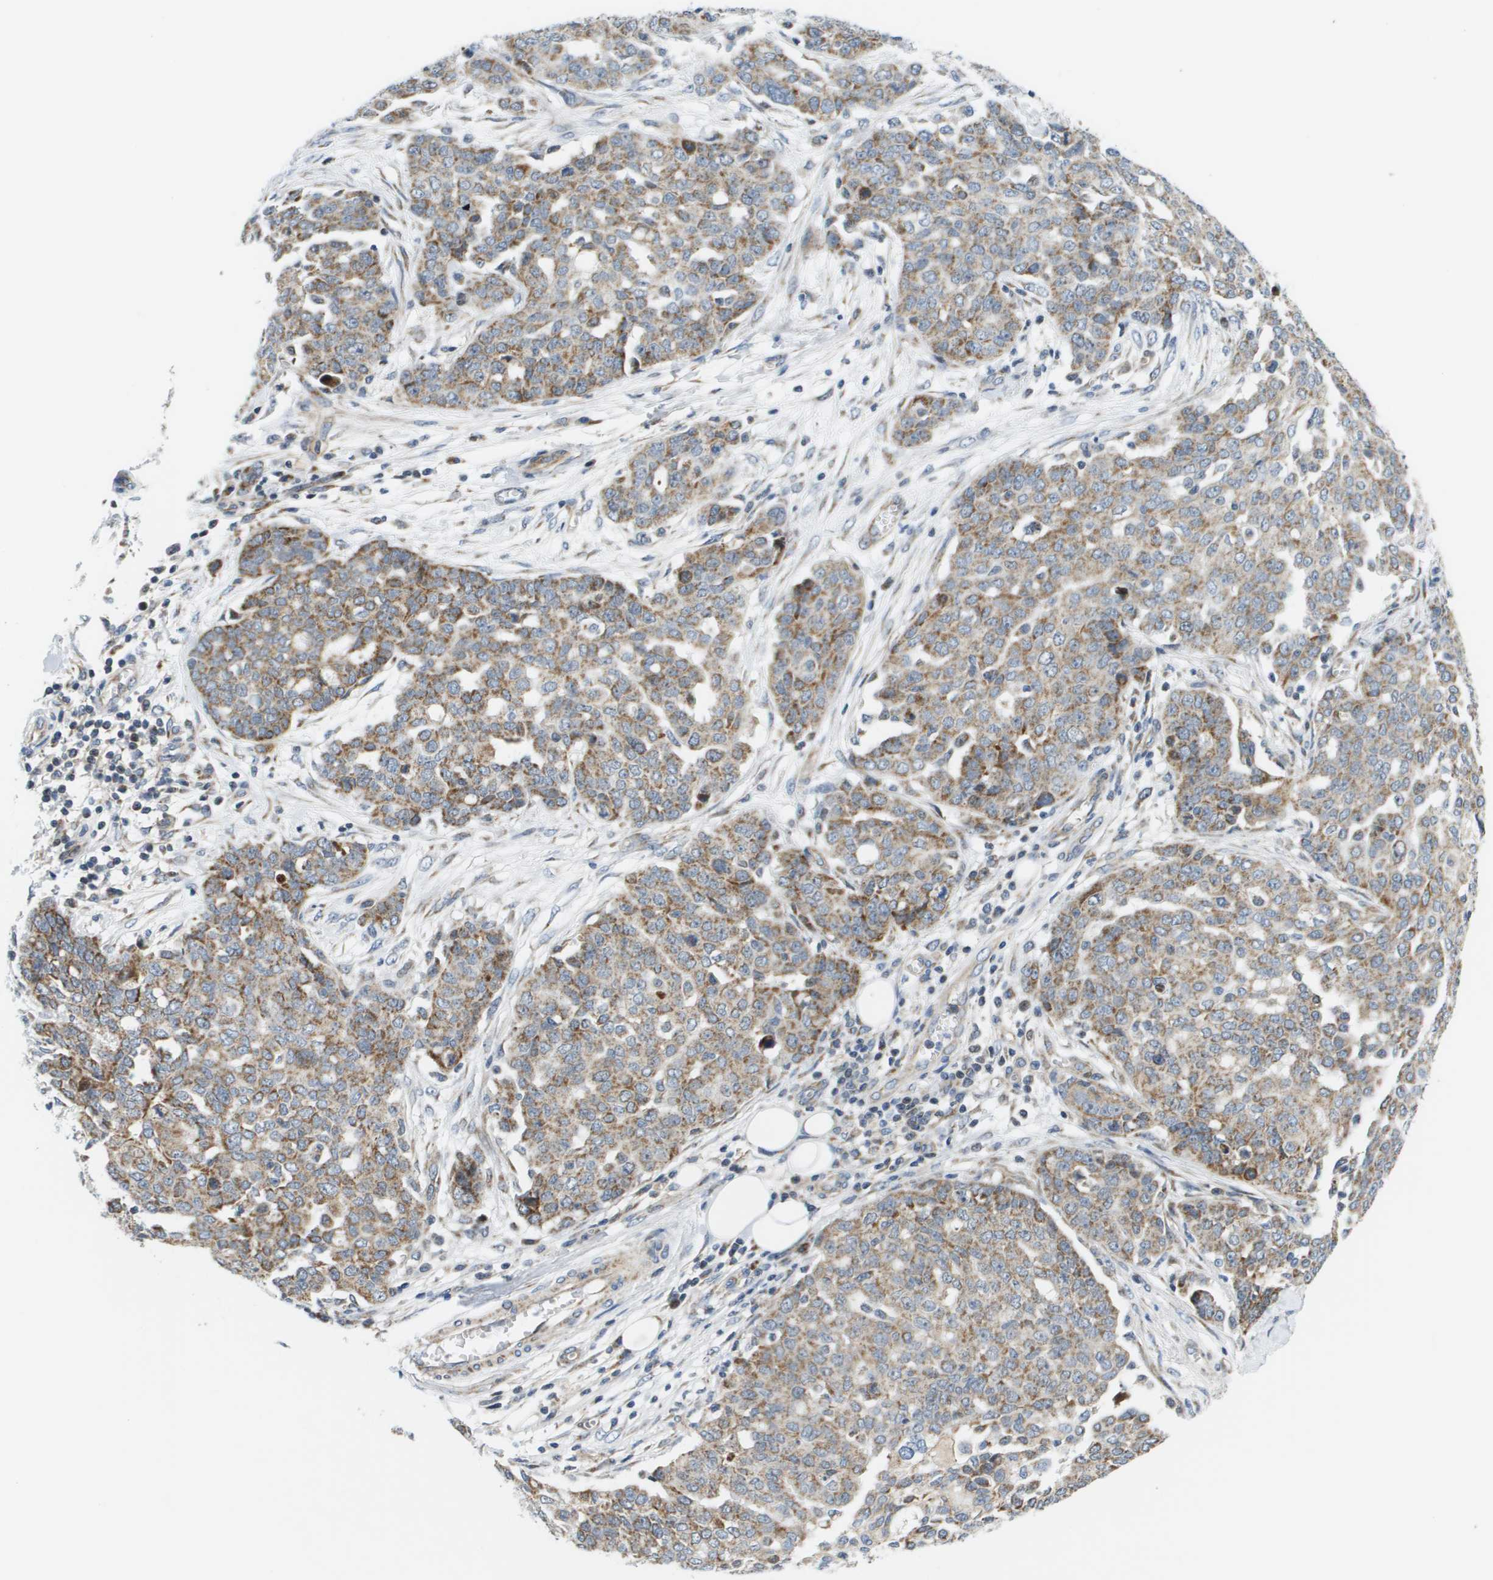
{"staining": {"intensity": "moderate", "quantity": ">75%", "location": "cytoplasmic/membranous"}, "tissue": "ovarian cancer", "cell_type": "Tumor cells", "image_type": "cancer", "snomed": [{"axis": "morphology", "description": "Cystadenocarcinoma, serous, NOS"}, {"axis": "topography", "description": "Soft tissue"}, {"axis": "topography", "description": "Ovary"}], "caption": "High-power microscopy captured an immunohistochemistry (IHC) micrograph of ovarian serous cystadenocarcinoma, revealing moderate cytoplasmic/membranous staining in approximately >75% of tumor cells.", "gene": "KRT23", "patient": {"sex": "female", "age": 57}}